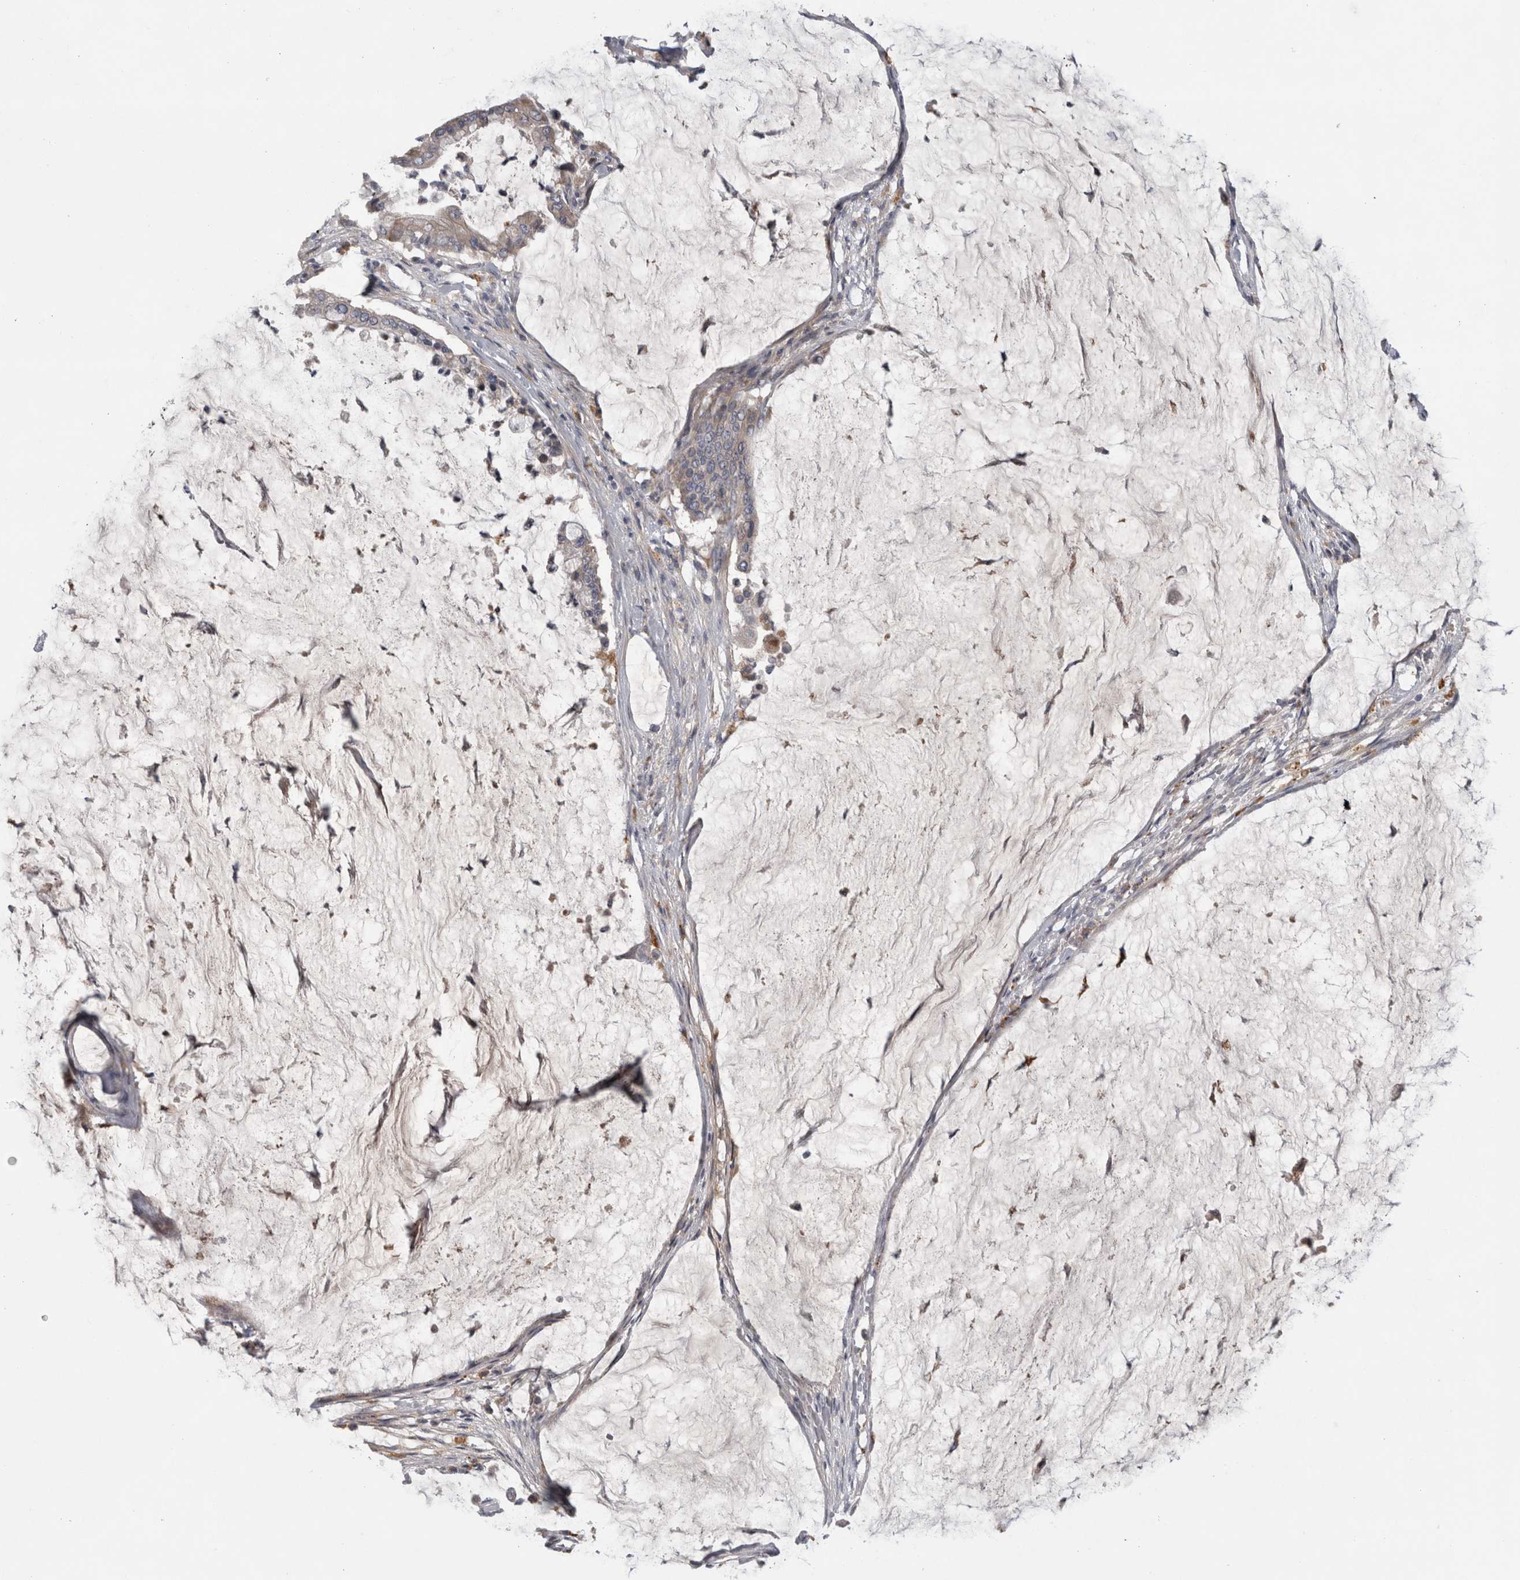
{"staining": {"intensity": "weak", "quantity": "<25%", "location": "cytoplasmic/membranous"}, "tissue": "pancreatic cancer", "cell_type": "Tumor cells", "image_type": "cancer", "snomed": [{"axis": "morphology", "description": "Adenocarcinoma, NOS"}, {"axis": "topography", "description": "Pancreas"}], "caption": "Immunohistochemistry (IHC) micrograph of neoplastic tissue: human pancreatic cancer (adenocarcinoma) stained with DAB (3,3'-diaminobenzidine) displays no significant protein staining in tumor cells. (DAB (3,3'-diaminobenzidine) immunohistochemistry (IHC) visualized using brightfield microscopy, high magnification).", "gene": "ATXN2", "patient": {"sex": "male", "age": 41}}